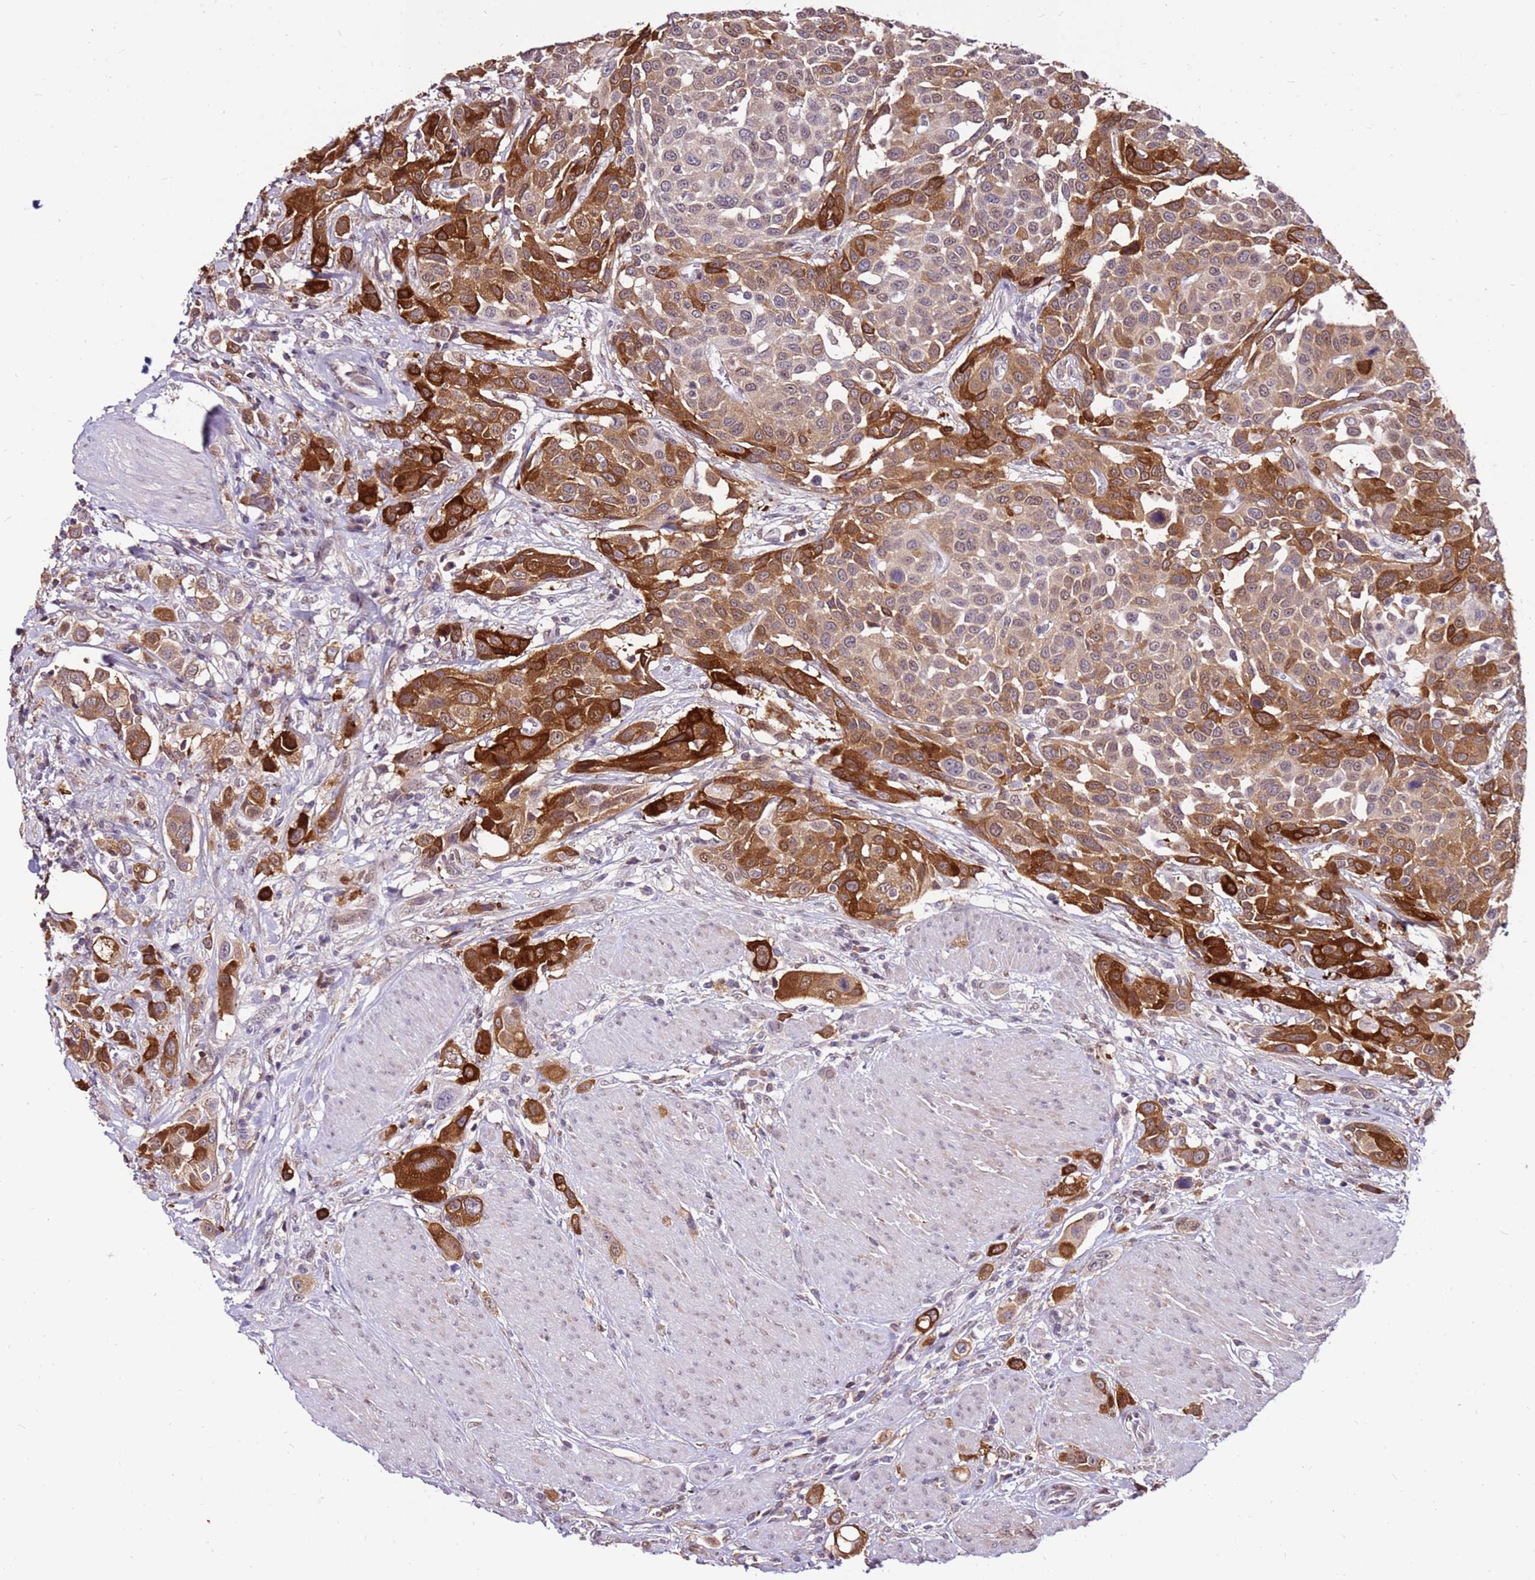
{"staining": {"intensity": "strong", "quantity": ">75%", "location": "cytoplasmic/membranous"}, "tissue": "urothelial cancer", "cell_type": "Tumor cells", "image_type": "cancer", "snomed": [{"axis": "morphology", "description": "Urothelial carcinoma, High grade"}, {"axis": "topography", "description": "Urinary bladder"}], "caption": "Brown immunohistochemical staining in human urothelial cancer exhibits strong cytoplasmic/membranous staining in about >75% of tumor cells.", "gene": "ALDH1A3", "patient": {"sex": "male", "age": 50}}